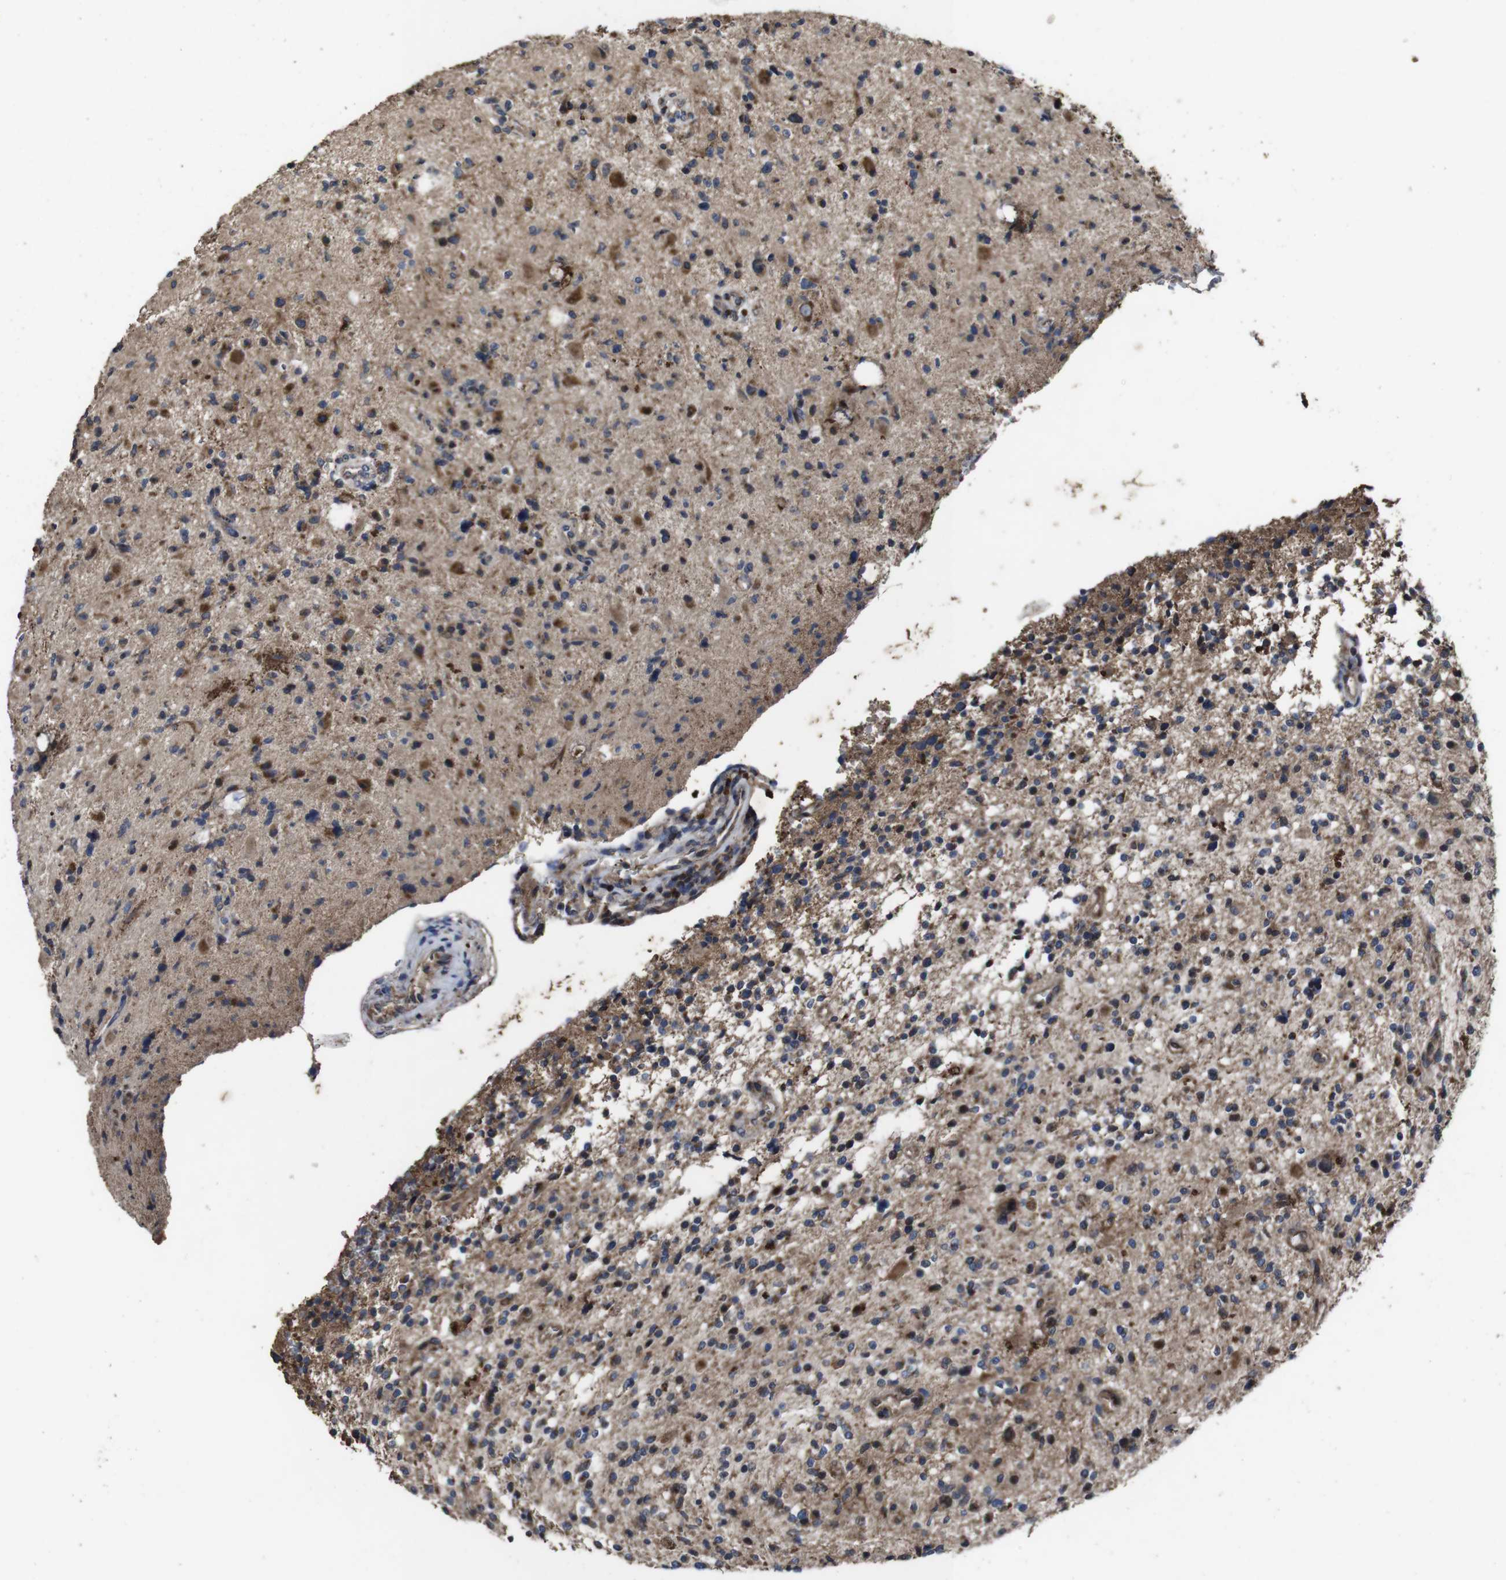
{"staining": {"intensity": "moderate", "quantity": ">75%", "location": "cytoplasmic/membranous"}, "tissue": "glioma", "cell_type": "Tumor cells", "image_type": "cancer", "snomed": [{"axis": "morphology", "description": "Glioma, malignant, High grade"}, {"axis": "topography", "description": "Brain"}], "caption": "DAB immunohistochemical staining of human glioma displays moderate cytoplasmic/membranous protein positivity in about >75% of tumor cells.", "gene": "SMYD3", "patient": {"sex": "male", "age": 48}}